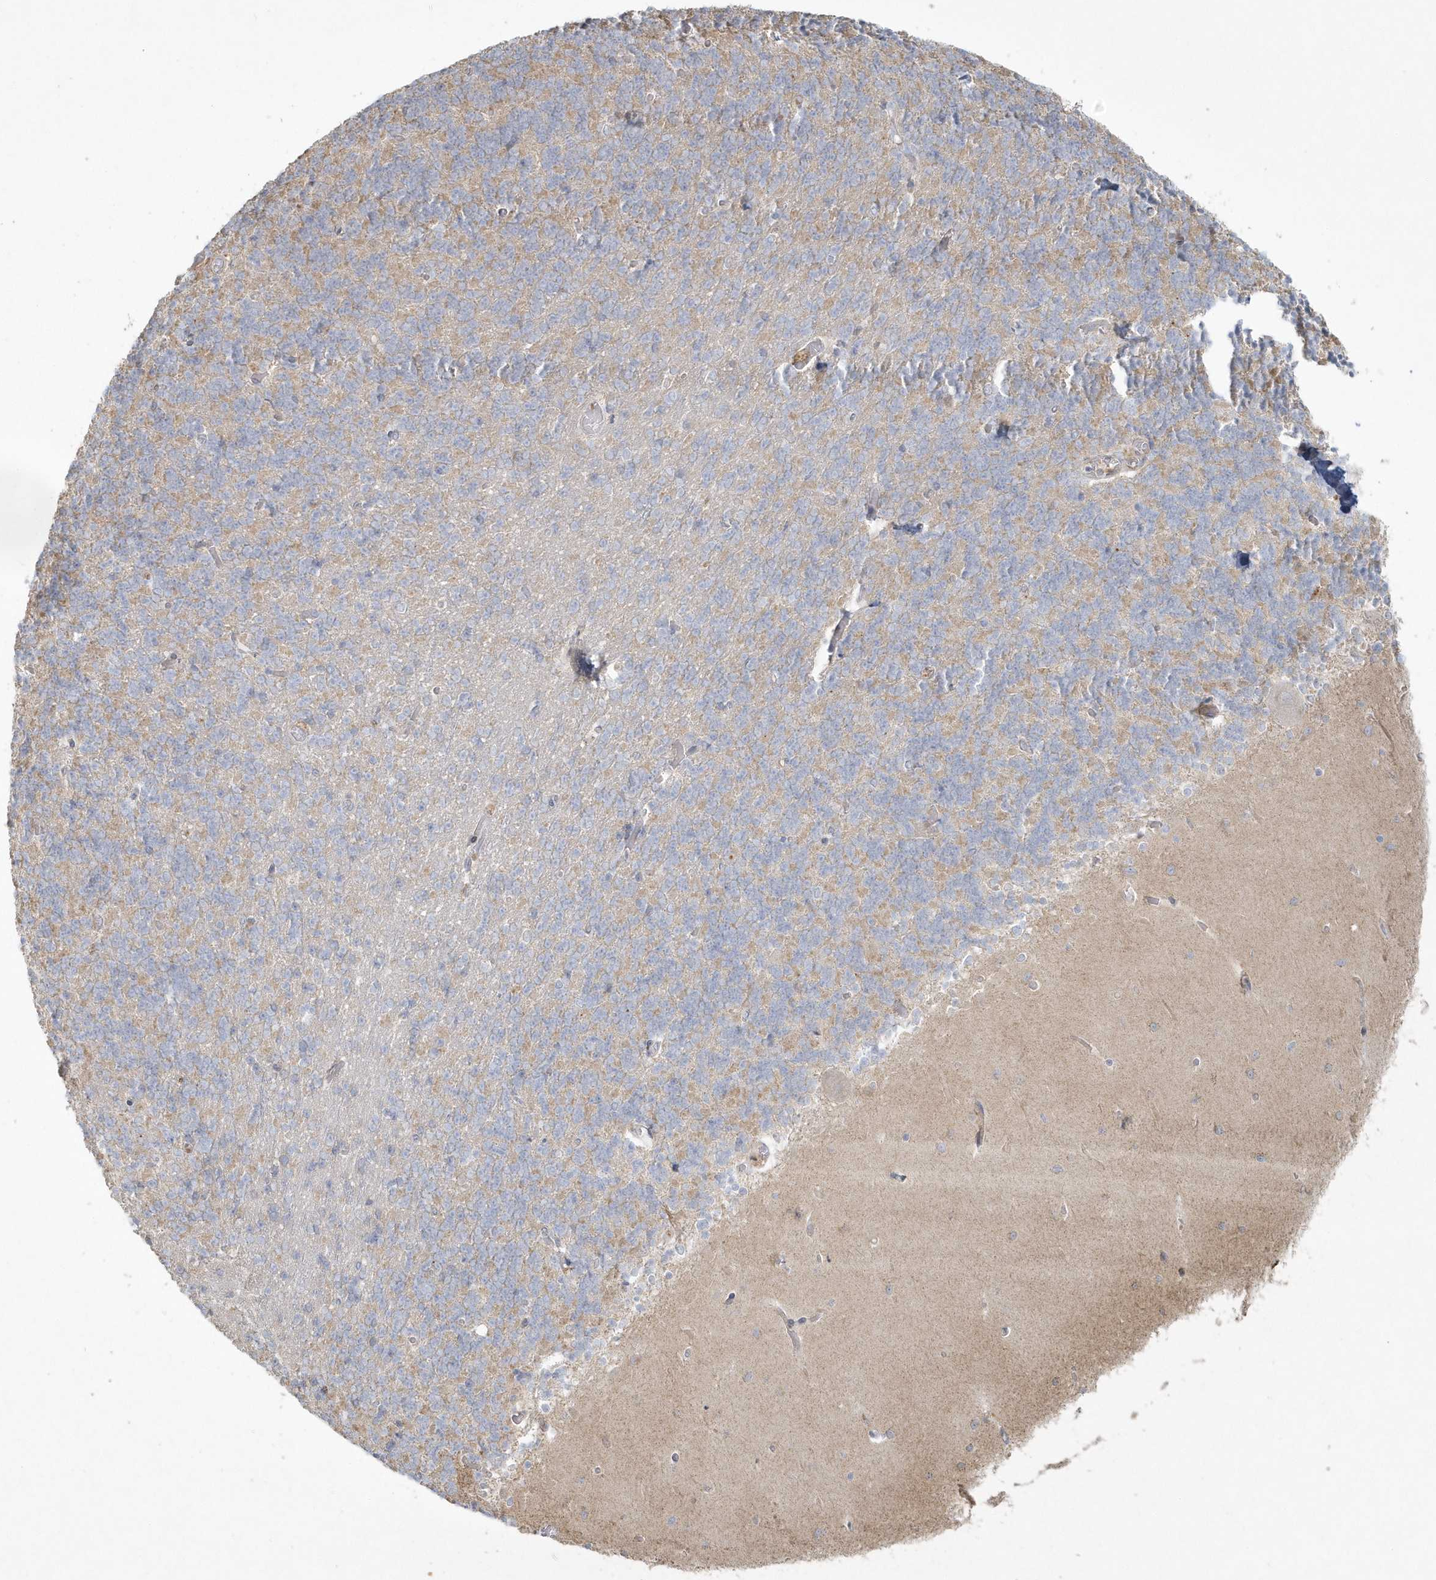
{"staining": {"intensity": "moderate", "quantity": "<25%", "location": "cytoplasmic/membranous"}, "tissue": "cerebellum", "cell_type": "Cells in granular layer", "image_type": "normal", "snomed": [{"axis": "morphology", "description": "Normal tissue, NOS"}, {"axis": "topography", "description": "Cerebellum"}], "caption": "Moderate cytoplasmic/membranous staining is appreciated in about <25% of cells in granular layer in normal cerebellum. (brown staining indicates protein expression, while blue staining denotes nuclei).", "gene": "BLTP3A", "patient": {"sex": "male", "age": 37}}